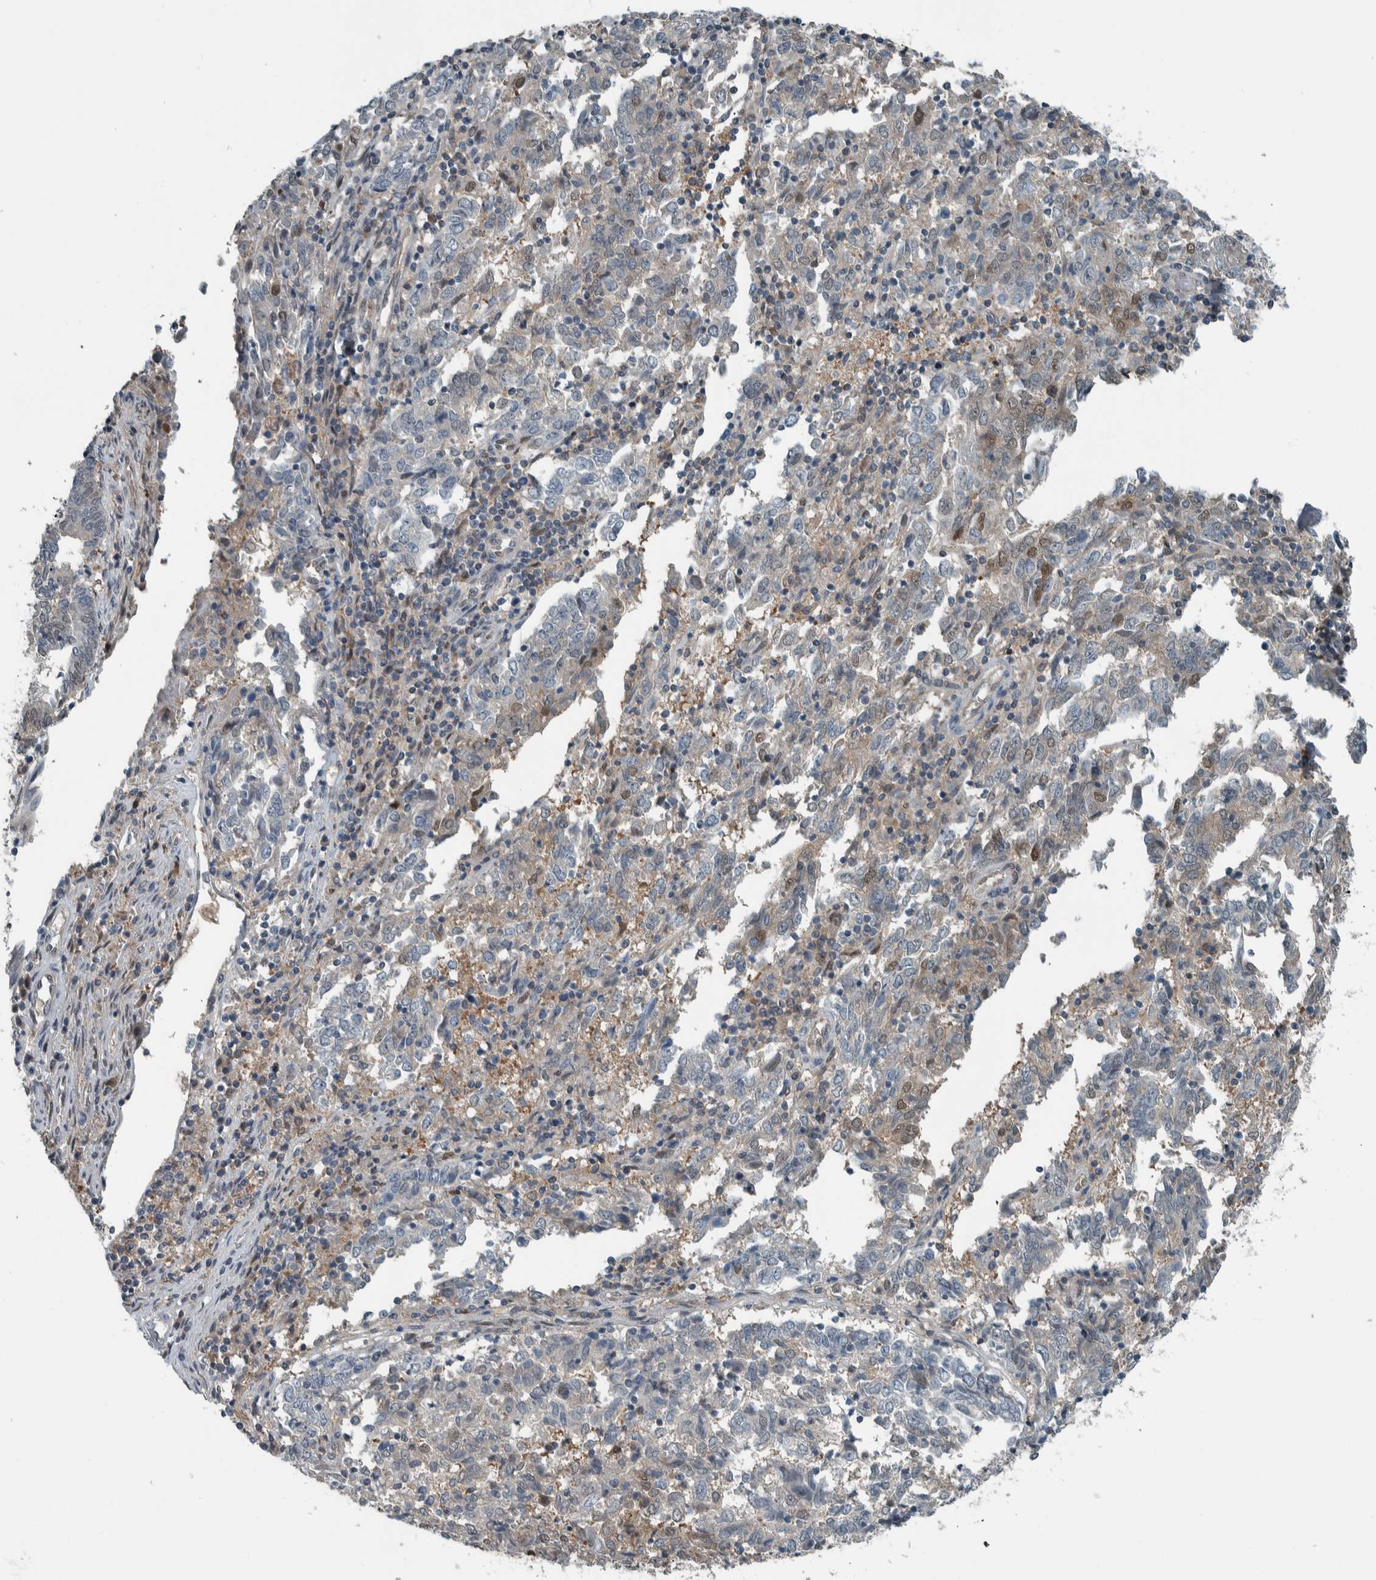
{"staining": {"intensity": "weak", "quantity": "25%-75%", "location": "cytoplasmic/membranous,nuclear"}, "tissue": "endometrial cancer", "cell_type": "Tumor cells", "image_type": "cancer", "snomed": [{"axis": "morphology", "description": "Adenocarcinoma, NOS"}, {"axis": "topography", "description": "Endometrium"}], "caption": "Weak cytoplasmic/membranous and nuclear positivity for a protein is present in approximately 25%-75% of tumor cells of endometrial cancer (adenocarcinoma) using immunohistochemistry (IHC).", "gene": "ALAD", "patient": {"sex": "female", "age": 80}}